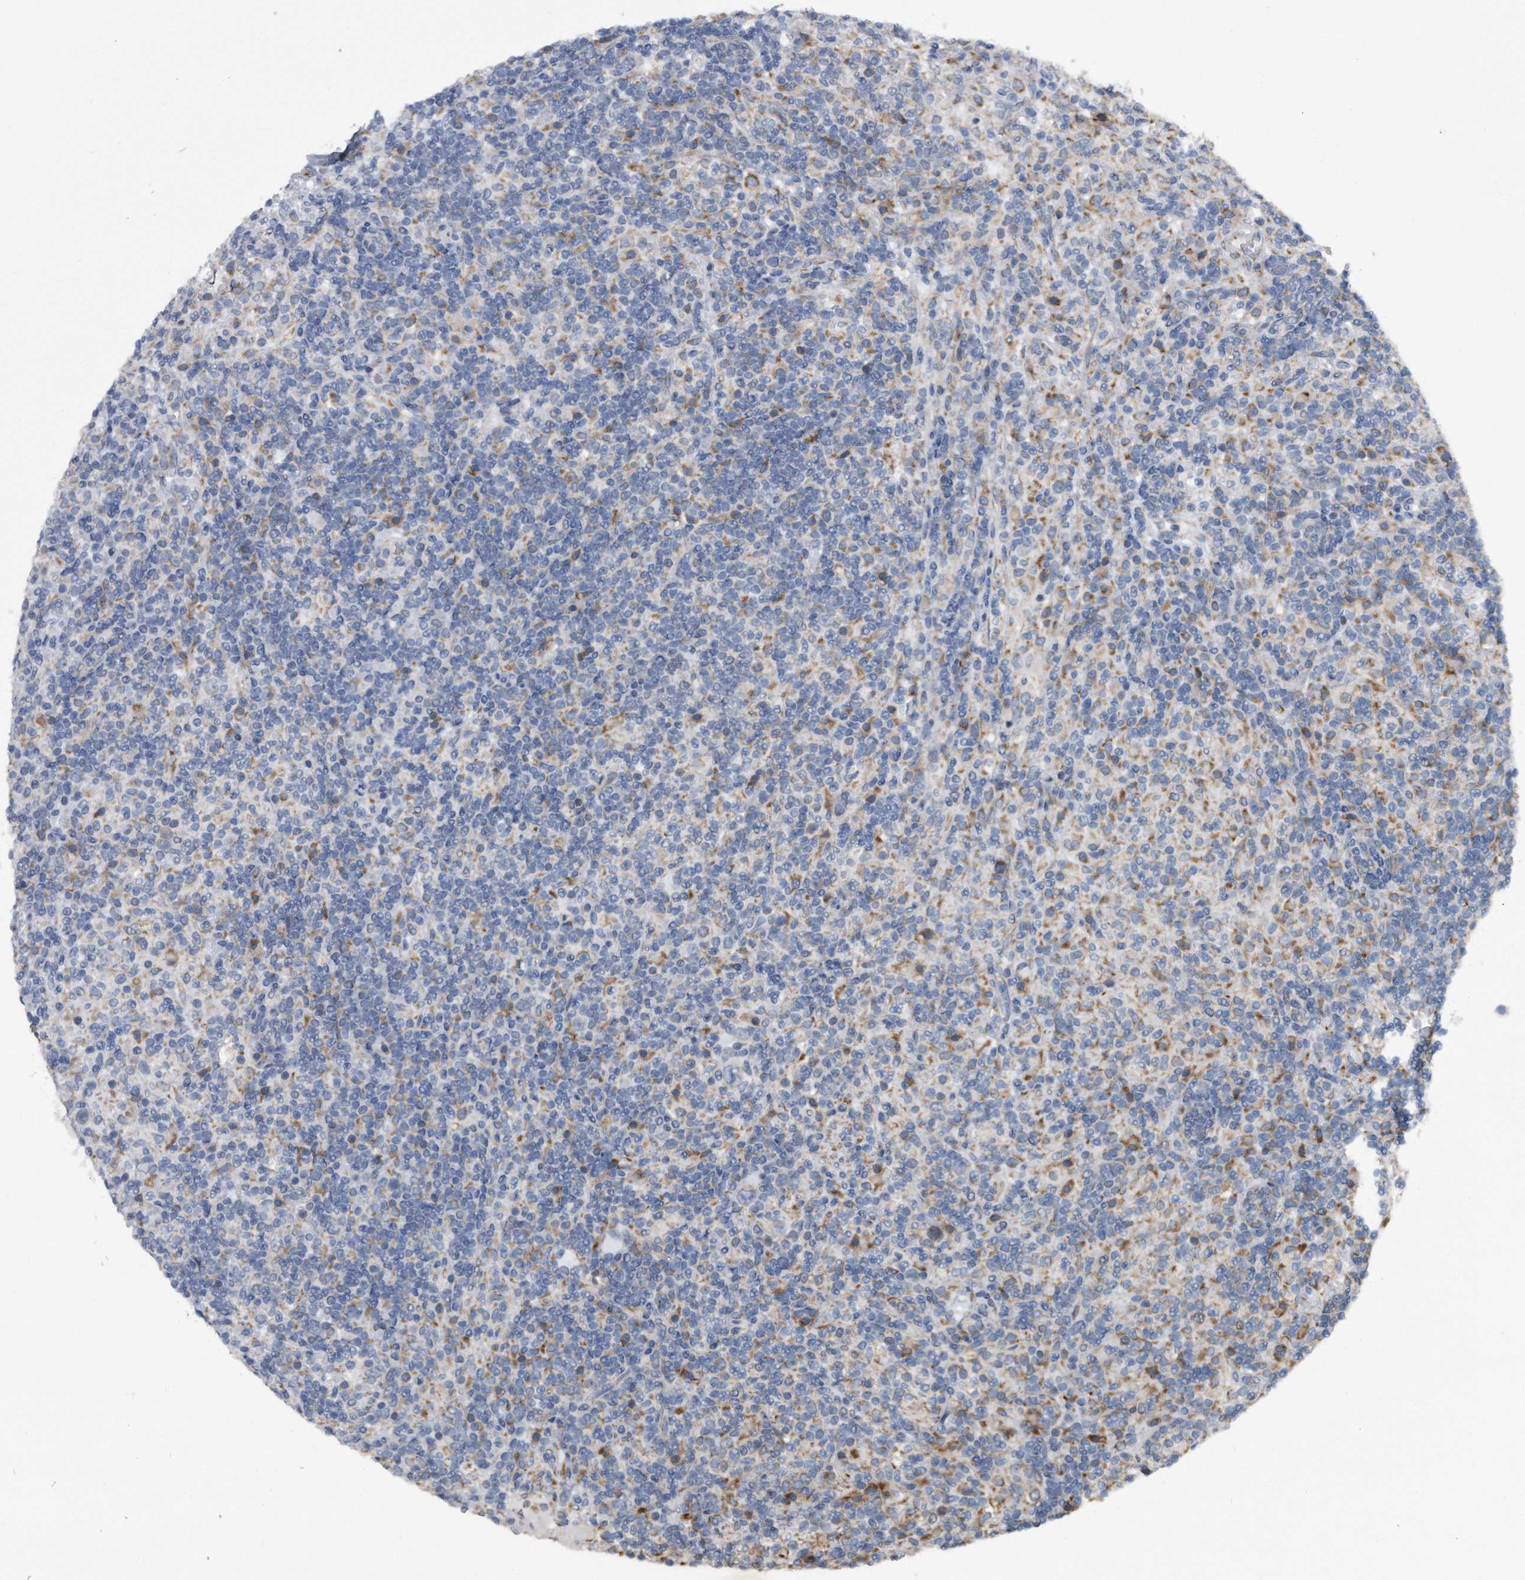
{"staining": {"intensity": "moderate", "quantity": "25%-75%", "location": "cytoplasmic/membranous"}, "tissue": "lymphoma", "cell_type": "Tumor cells", "image_type": "cancer", "snomed": [{"axis": "morphology", "description": "Hodgkin's disease, NOS"}, {"axis": "topography", "description": "Lymph node"}], "caption": "This is a histology image of immunohistochemistry (IHC) staining of Hodgkin's disease, which shows moderate staining in the cytoplasmic/membranous of tumor cells.", "gene": "CCDC47", "patient": {"sex": "male", "age": 70}}